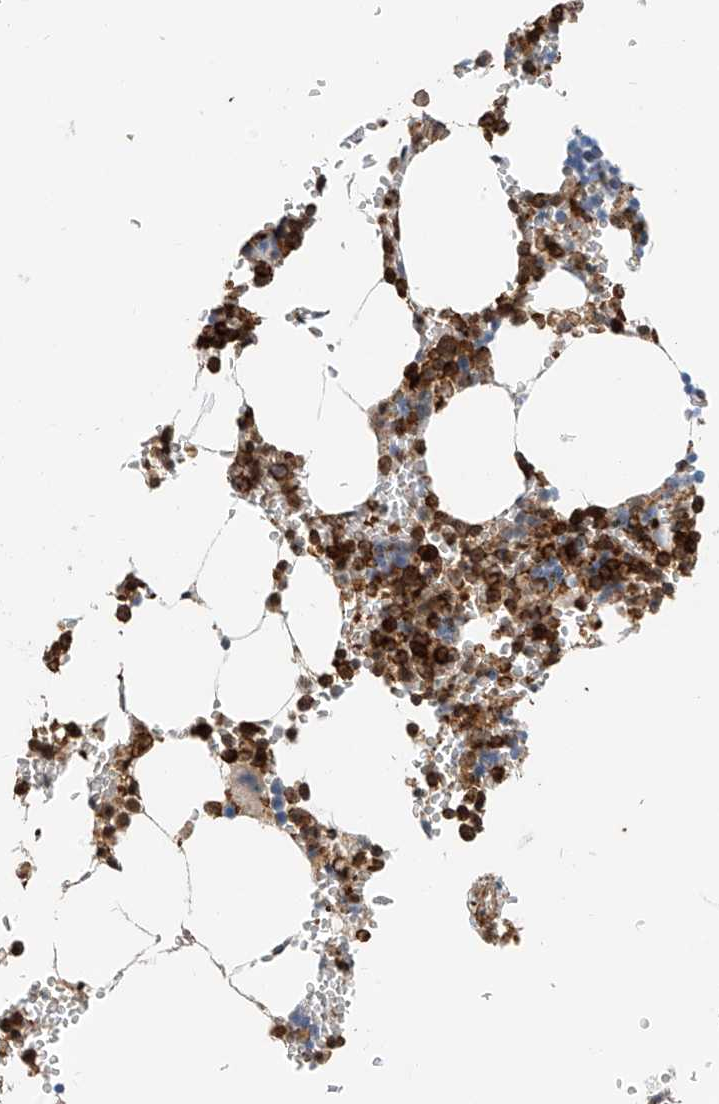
{"staining": {"intensity": "strong", "quantity": ">75%", "location": "cytoplasmic/membranous"}, "tissue": "bone marrow", "cell_type": "Hematopoietic cells", "image_type": "normal", "snomed": [{"axis": "morphology", "description": "Normal tissue, NOS"}, {"axis": "topography", "description": "Bone marrow"}], "caption": "Hematopoietic cells exhibit high levels of strong cytoplasmic/membranous positivity in about >75% of cells in unremarkable human bone marrow. The staining was performed using DAB, with brown indicating positive protein expression. Nuclei are stained blue with hematoxylin.", "gene": "MICAL1", "patient": {"sex": "male", "age": 70}}